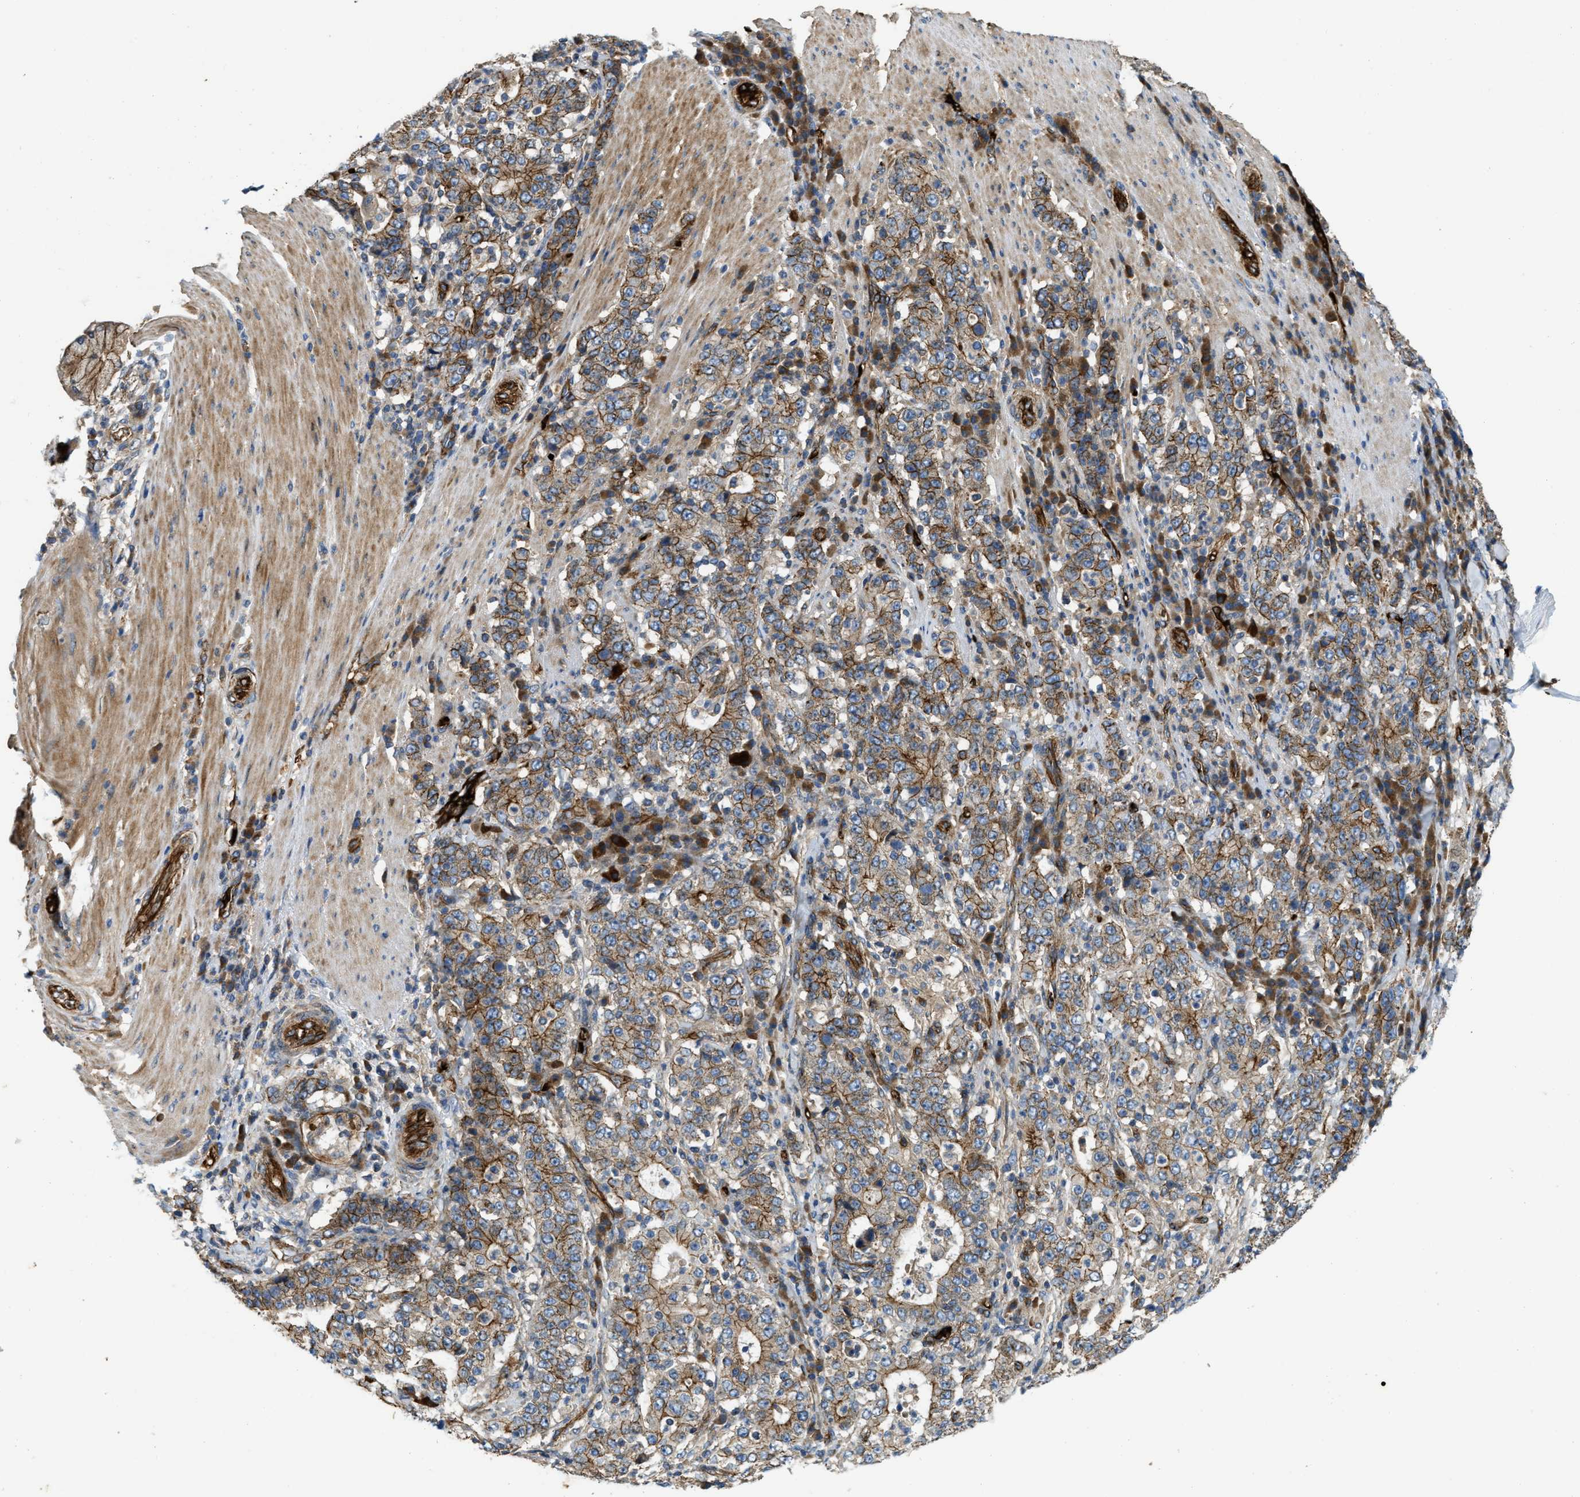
{"staining": {"intensity": "moderate", "quantity": "25%-75%", "location": "cytoplasmic/membranous"}, "tissue": "stomach cancer", "cell_type": "Tumor cells", "image_type": "cancer", "snomed": [{"axis": "morphology", "description": "Normal tissue, NOS"}, {"axis": "morphology", "description": "Adenocarcinoma, NOS"}, {"axis": "topography", "description": "Stomach, upper"}, {"axis": "topography", "description": "Stomach"}], "caption": "Protein analysis of stomach cancer tissue shows moderate cytoplasmic/membranous positivity in about 25%-75% of tumor cells.", "gene": "ERC1", "patient": {"sex": "male", "age": 59}}